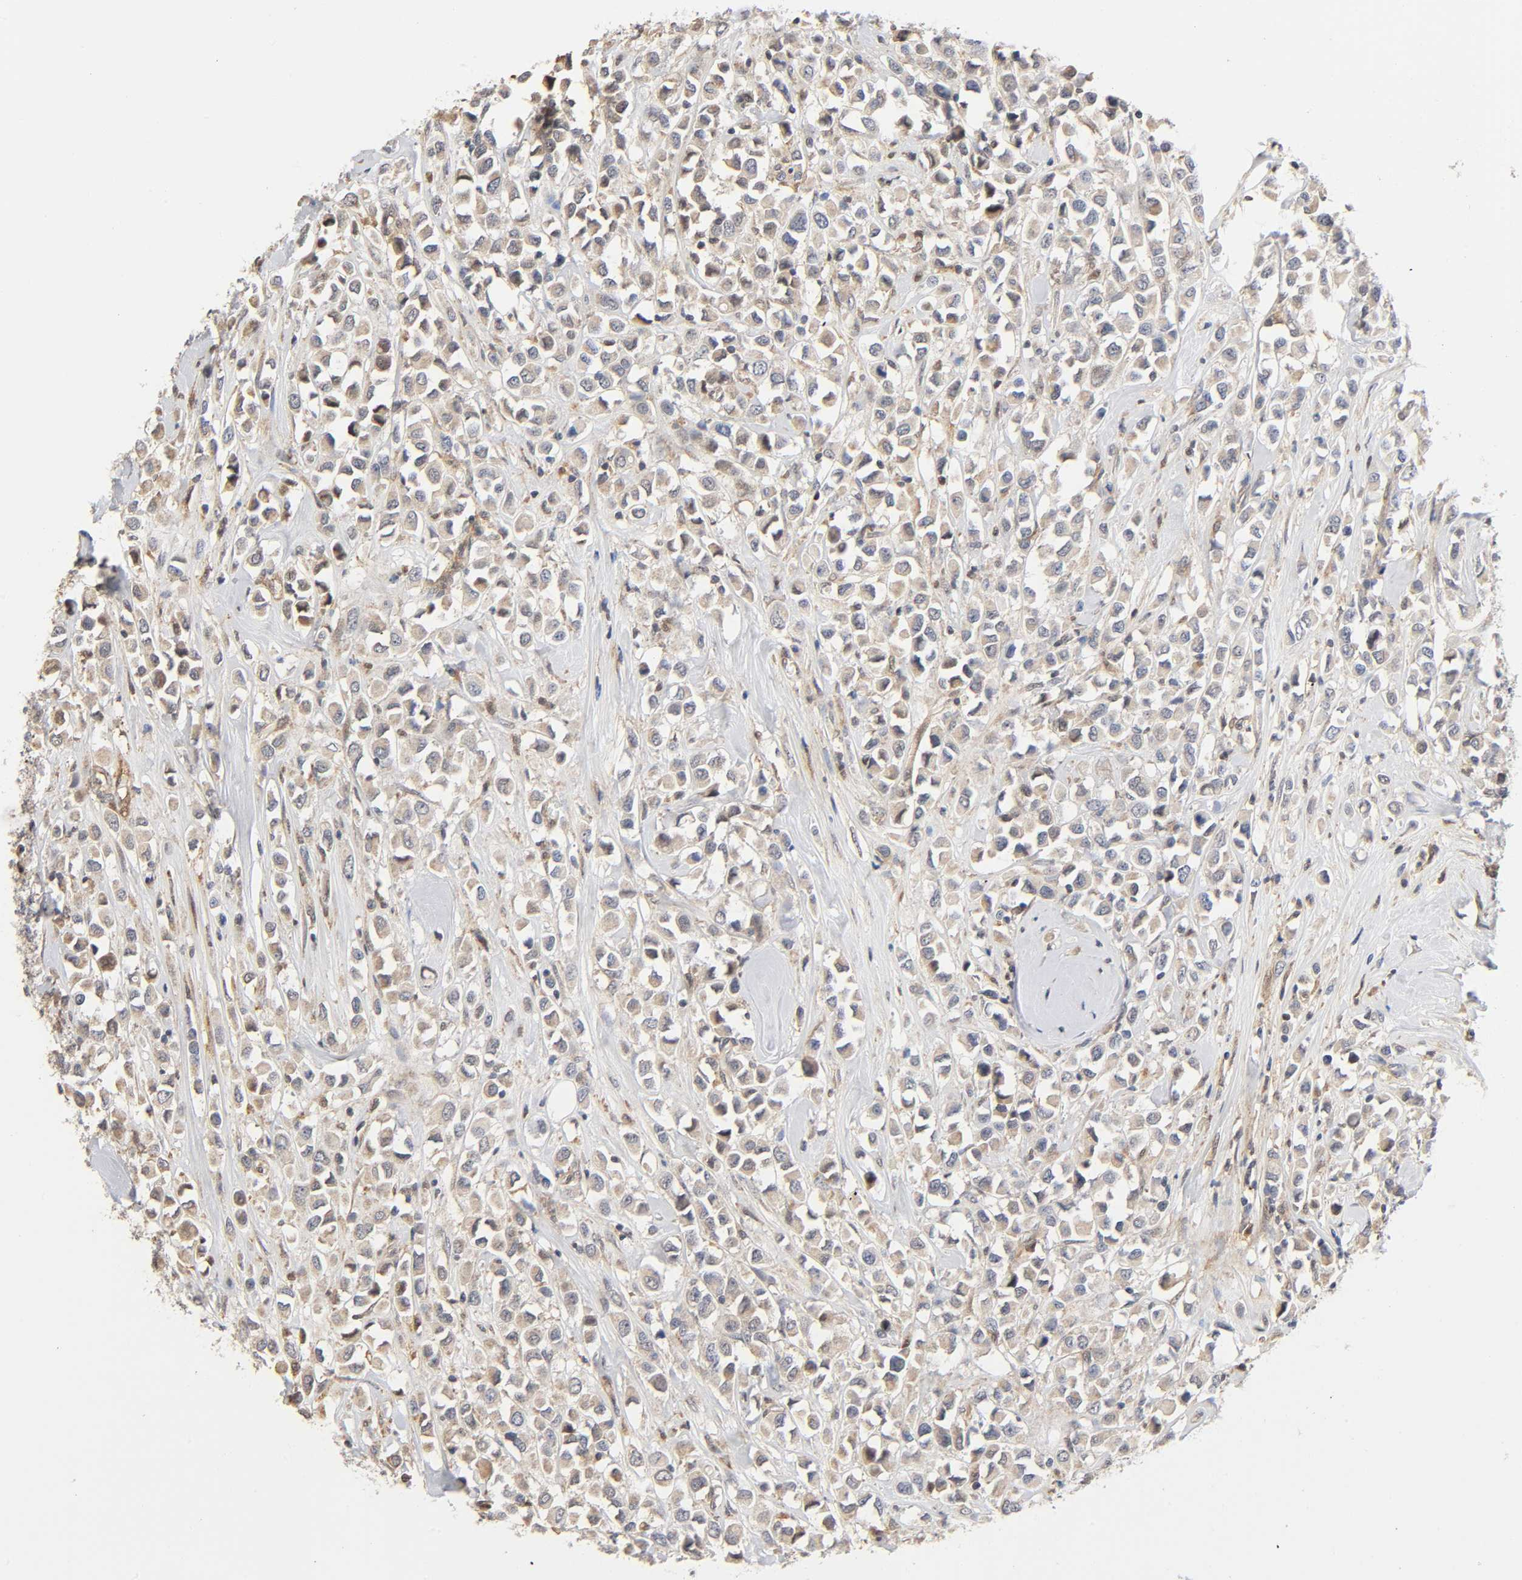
{"staining": {"intensity": "weak", "quantity": ">75%", "location": "cytoplasmic/membranous"}, "tissue": "breast cancer", "cell_type": "Tumor cells", "image_type": "cancer", "snomed": [{"axis": "morphology", "description": "Duct carcinoma"}, {"axis": "topography", "description": "Breast"}], "caption": "IHC of breast cancer (infiltrating ductal carcinoma) shows low levels of weak cytoplasmic/membranous expression in about >75% of tumor cells.", "gene": "CASP9", "patient": {"sex": "female", "age": 61}}